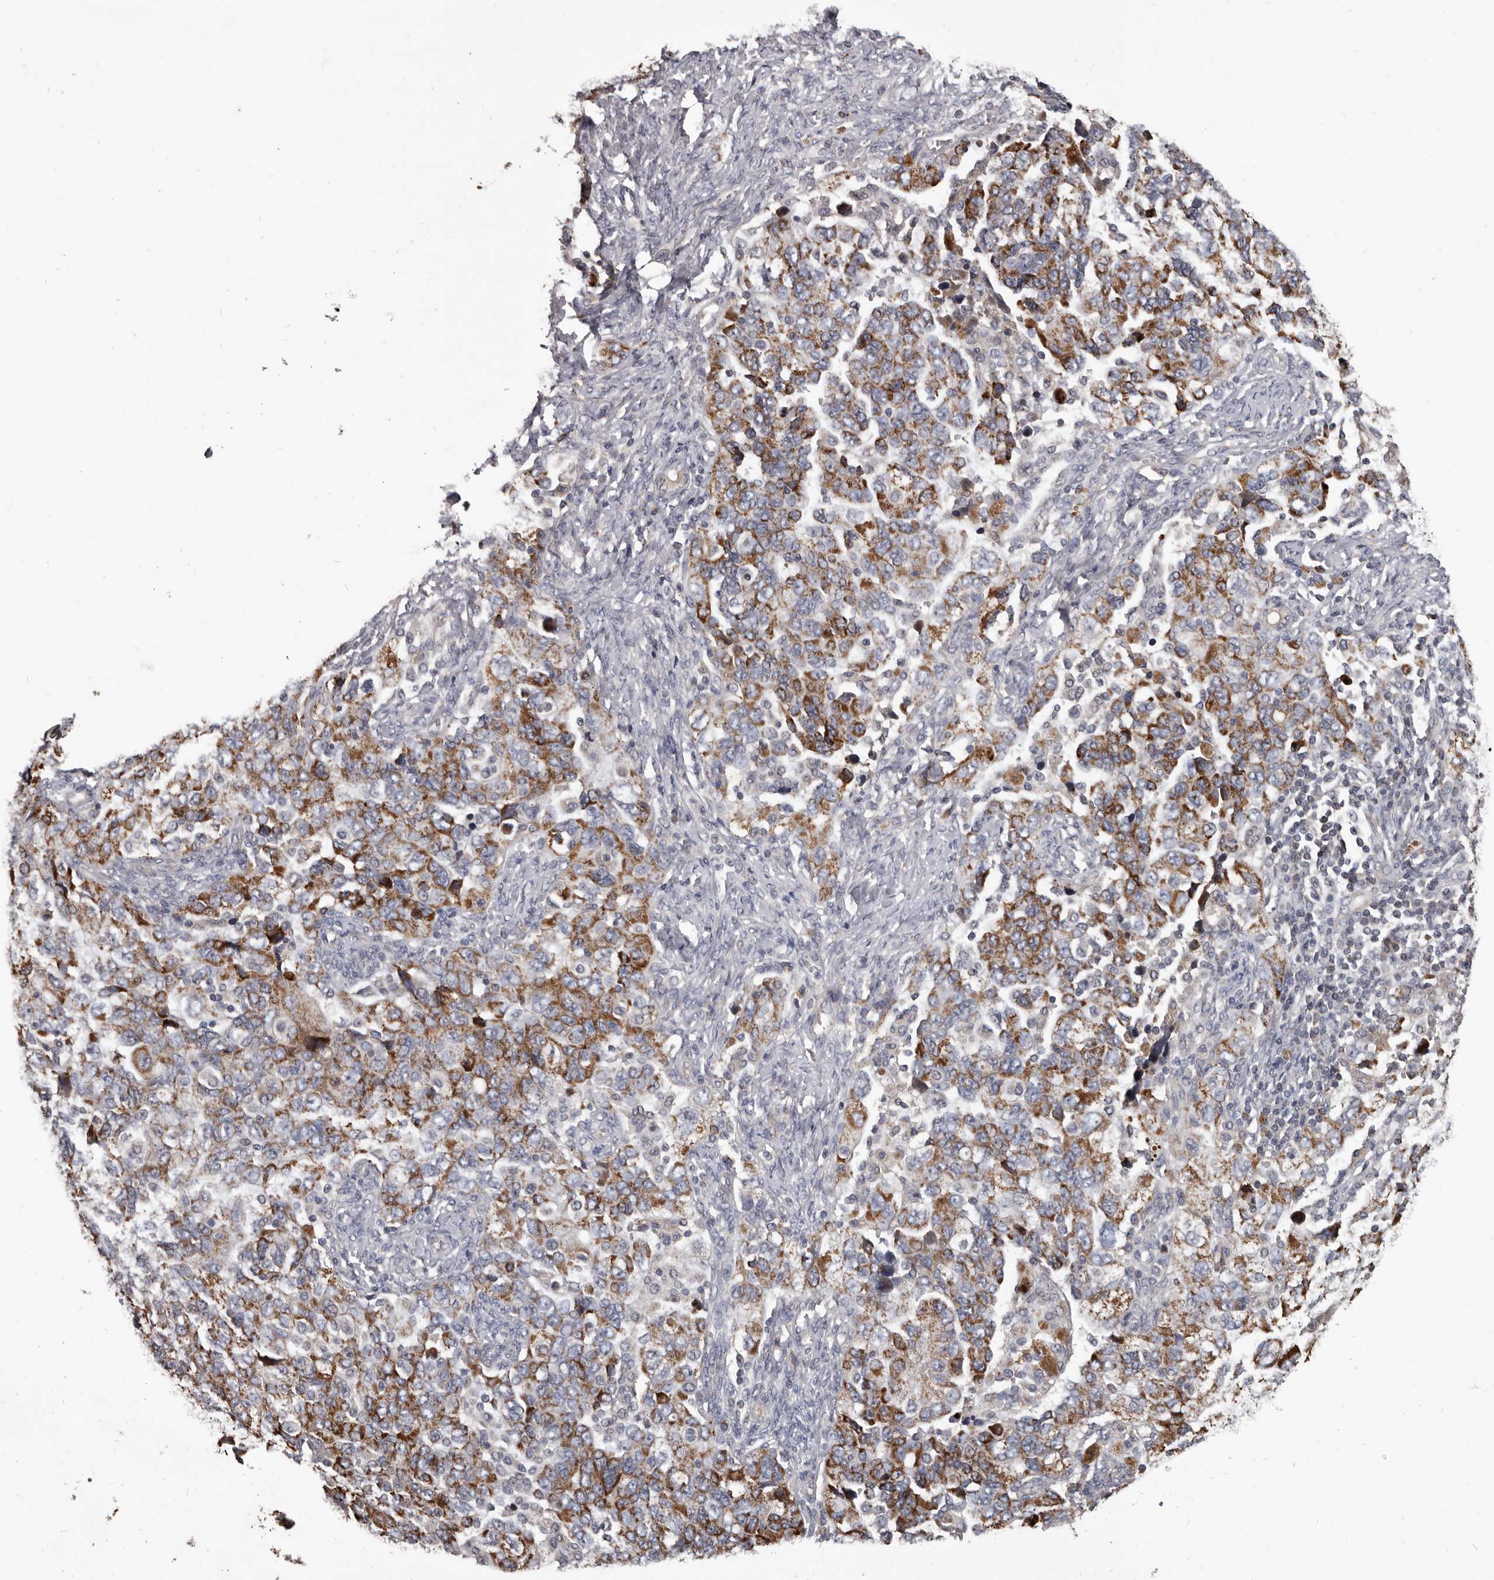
{"staining": {"intensity": "moderate", "quantity": ">75%", "location": "cytoplasmic/membranous"}, "tissue": "ovarian cancer", "cell_type": "Tumor cells", "image_type": "cancer", "snomed": [{"axis": "morphology", "description": "Carcinoma, NOS"}, {"axis": "morphology", "description": "Cystadenocarcinoma, serous, NOS"}, {"axis": "topography", "description": "Ovary"}], "caption": "The image shows a brown stain indicating the presence of a protein in the cytoplasmic/membranous of tumor cells in ovarian serous cystadenocarcinoma.", "gene": "ALDH5A1", "patient": {"sex": "female", "age": 69}}